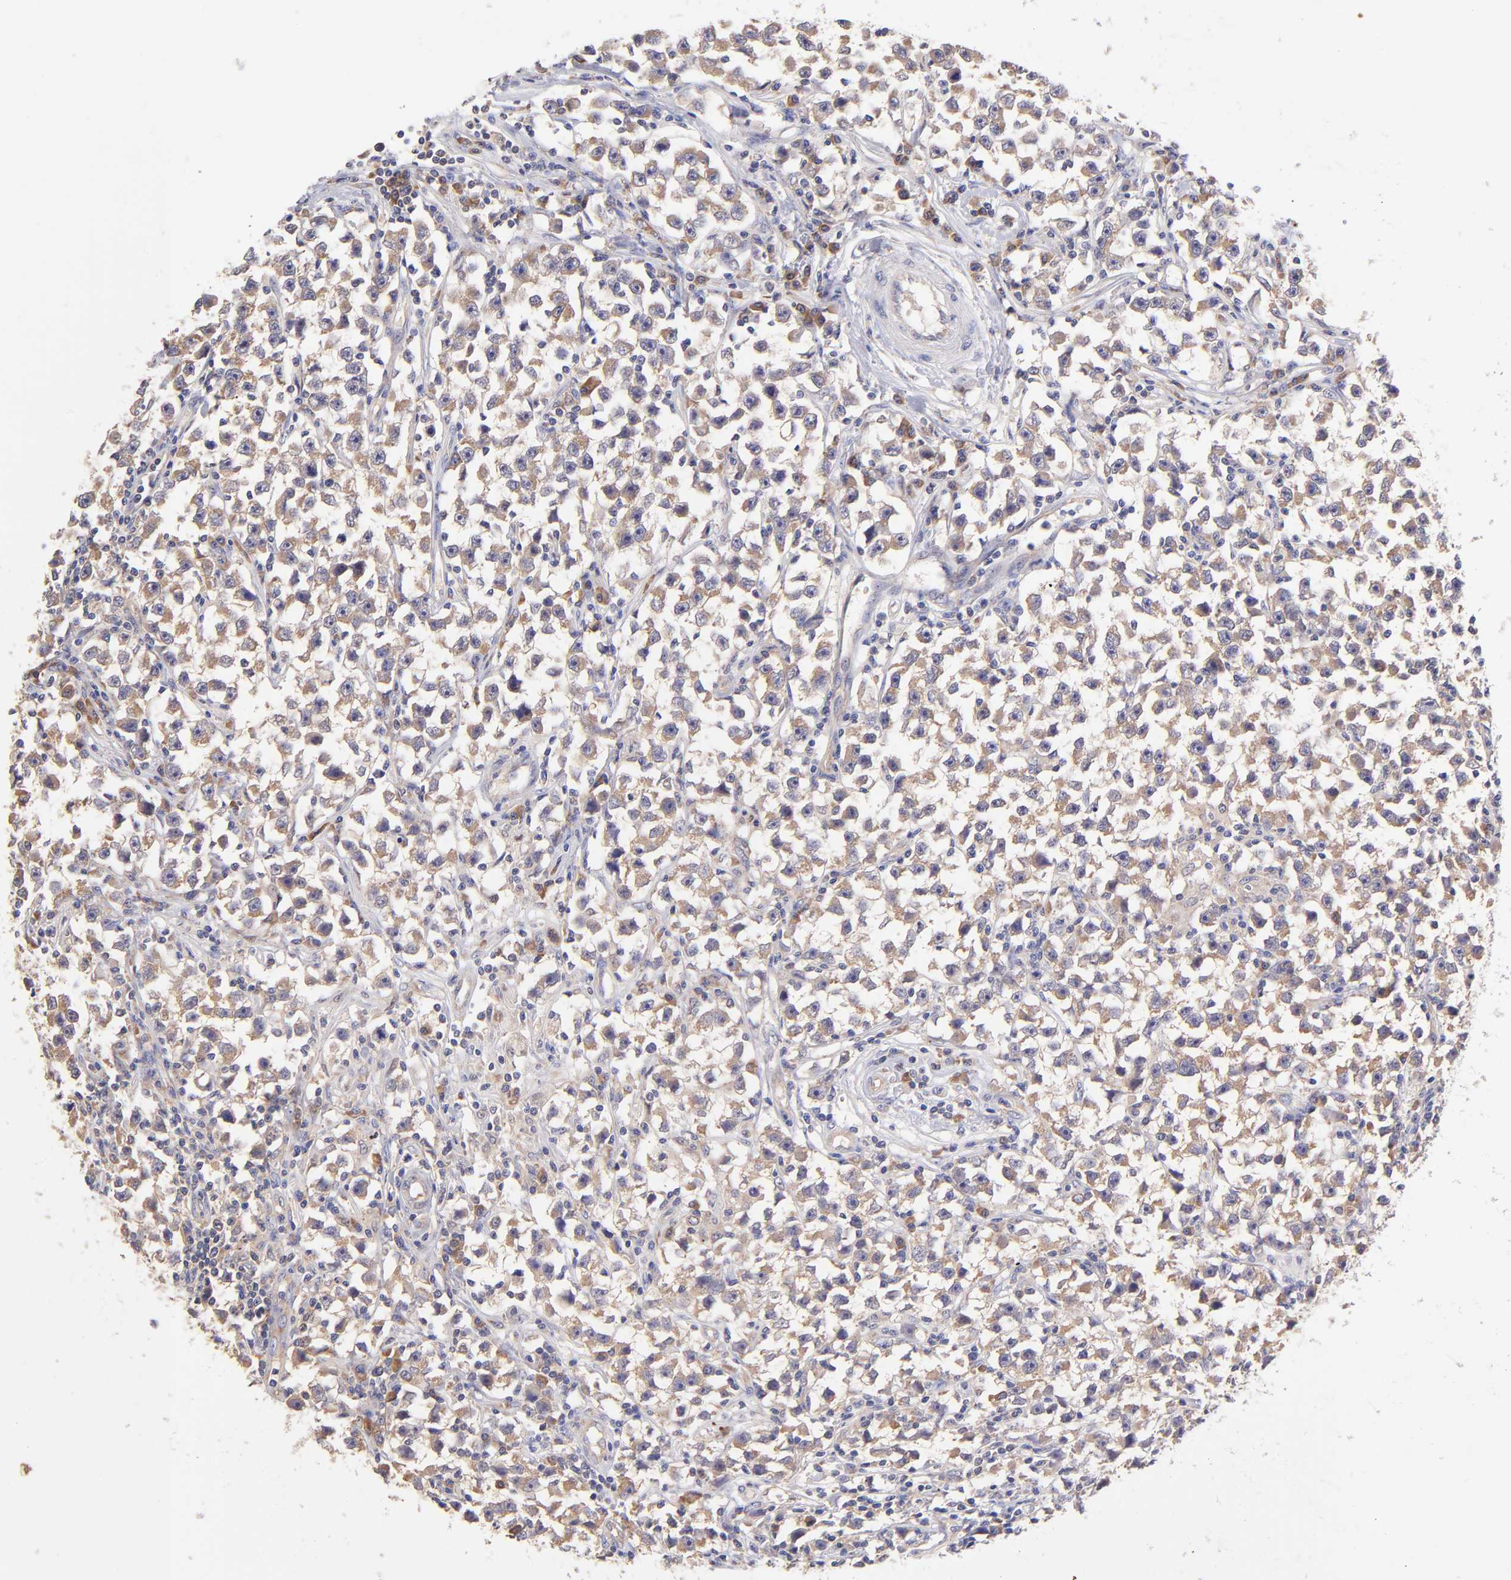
{"staining": {"intensity": "moderate", "quantity": ">75%", "location": "cytoplasmic/membranous"}, "tissue": "testis cancer", "cell_type": "Tumor cells", "image_type": "cancer", "snomed": [{"axis": "morphology", "description": "Seminoma, NOS"}, {"axis": "topography", "description": "Testis"}], "caption": "Testis seminoma stained for a protein (brown) displays moderate cytoplasmic/membranous positive positivity in approximately >75% of tumor cells.", "gene": "RPL11", "patient": {"sex": "male", "age": 33}}